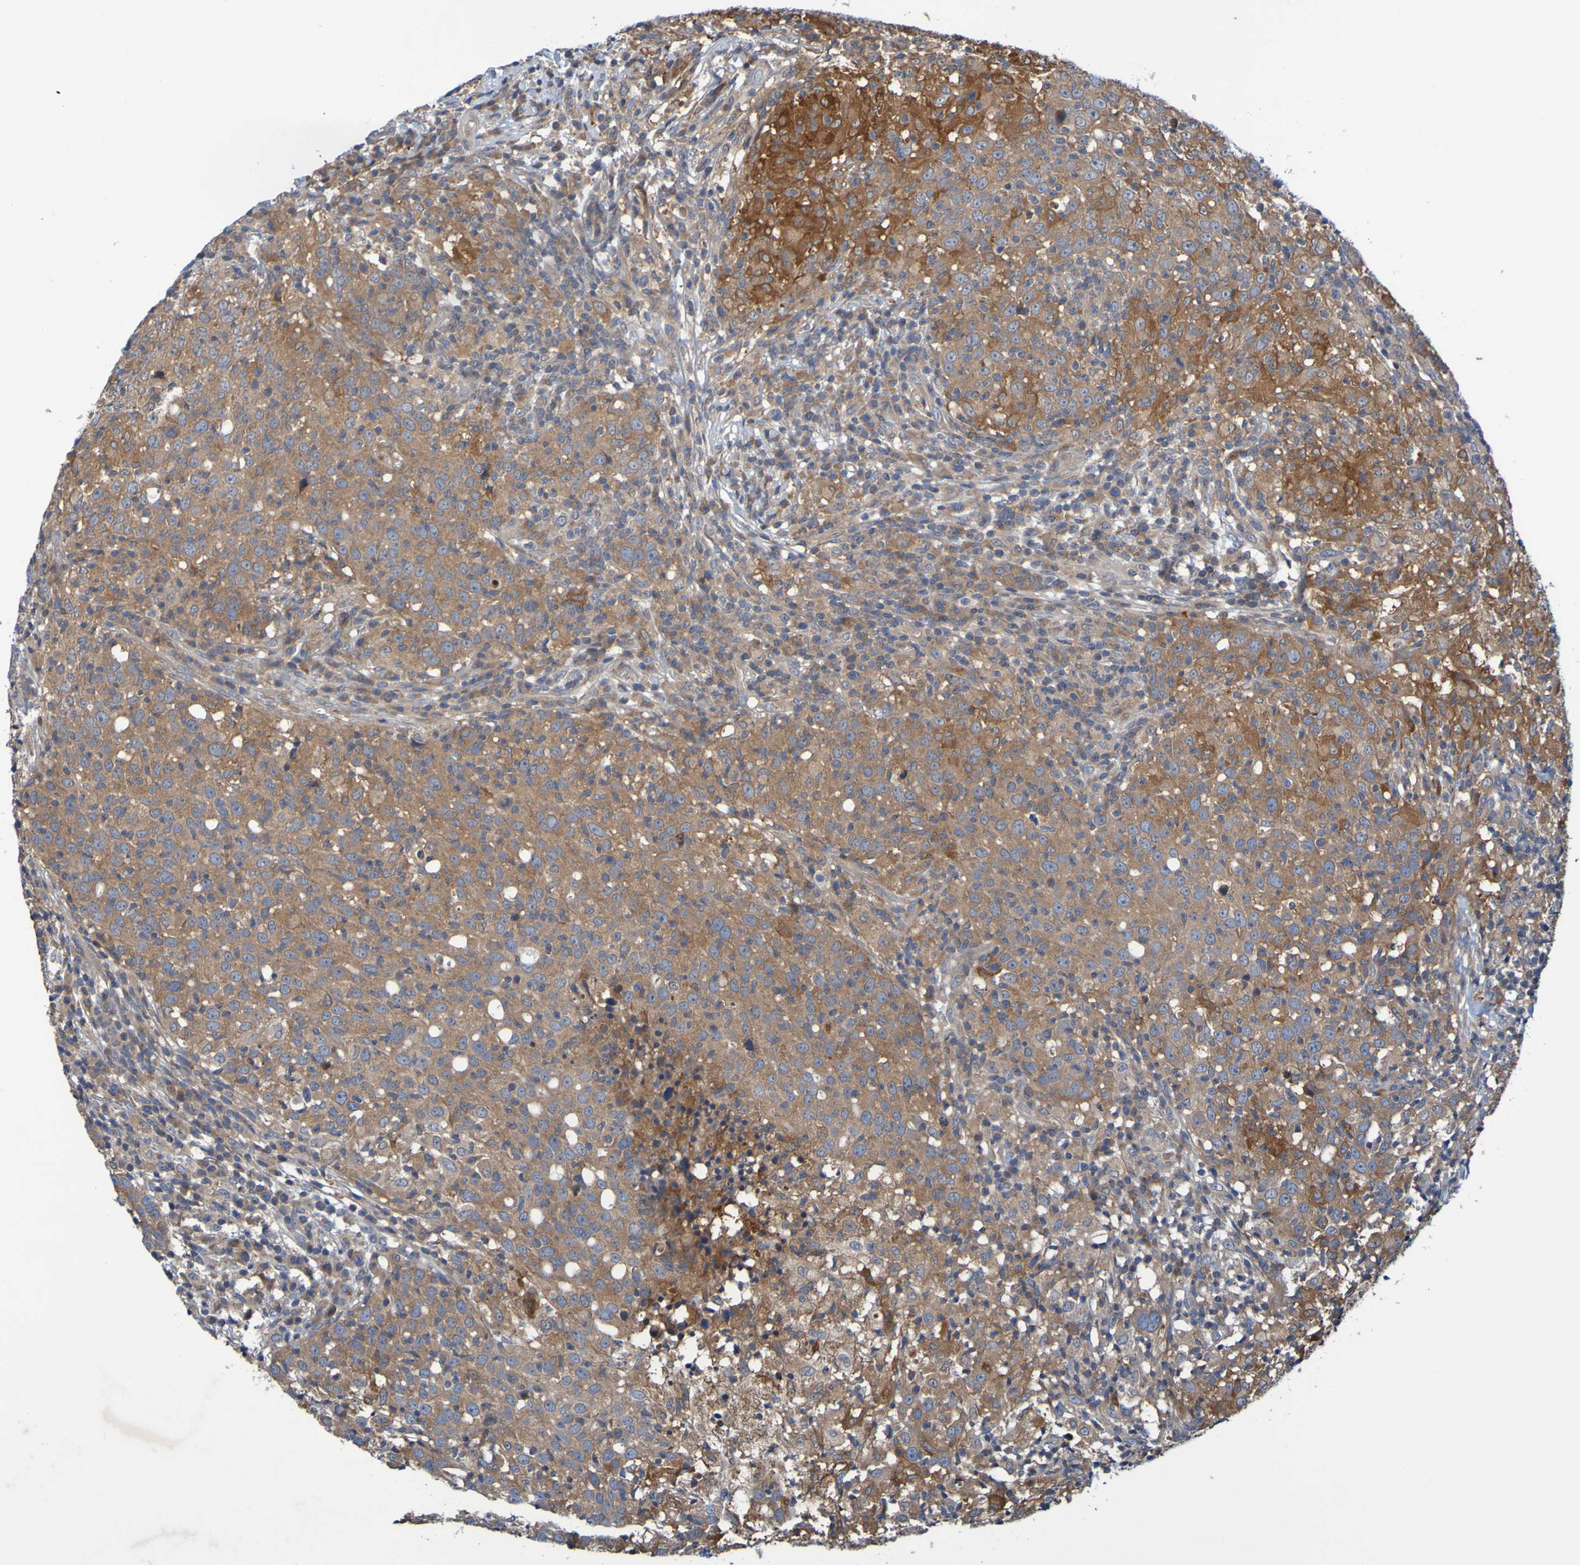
{"staining": {"intensity": "moderate", "quantity": ">75%", "location": "cytoplasmic/membranous"}, "tissue": "head and neck cancer", "cell_type": "Tumor cells", "image_type": "cancer", "snomed": [{"axis": "morphology", "description": "Adenocarcinoma, NOS"}, {"axis": "topography", "description": "Salivary gland"}, {"axis": "topography", "description": "Head-Neck"}], "caption": "Immunohistochemical staining of head and neck cancer (adenocarcinoma) reveals medium levels of moderate cytoplasmic/membranous protein expression in approximately >75% of tumor cells. The staining was performed using DAB, with brown indicating positive protein expression. Nuclei are stained blue with hematoxylin.", "gene": "SDK1", "patient": {"sex": "female", "age": 65}}